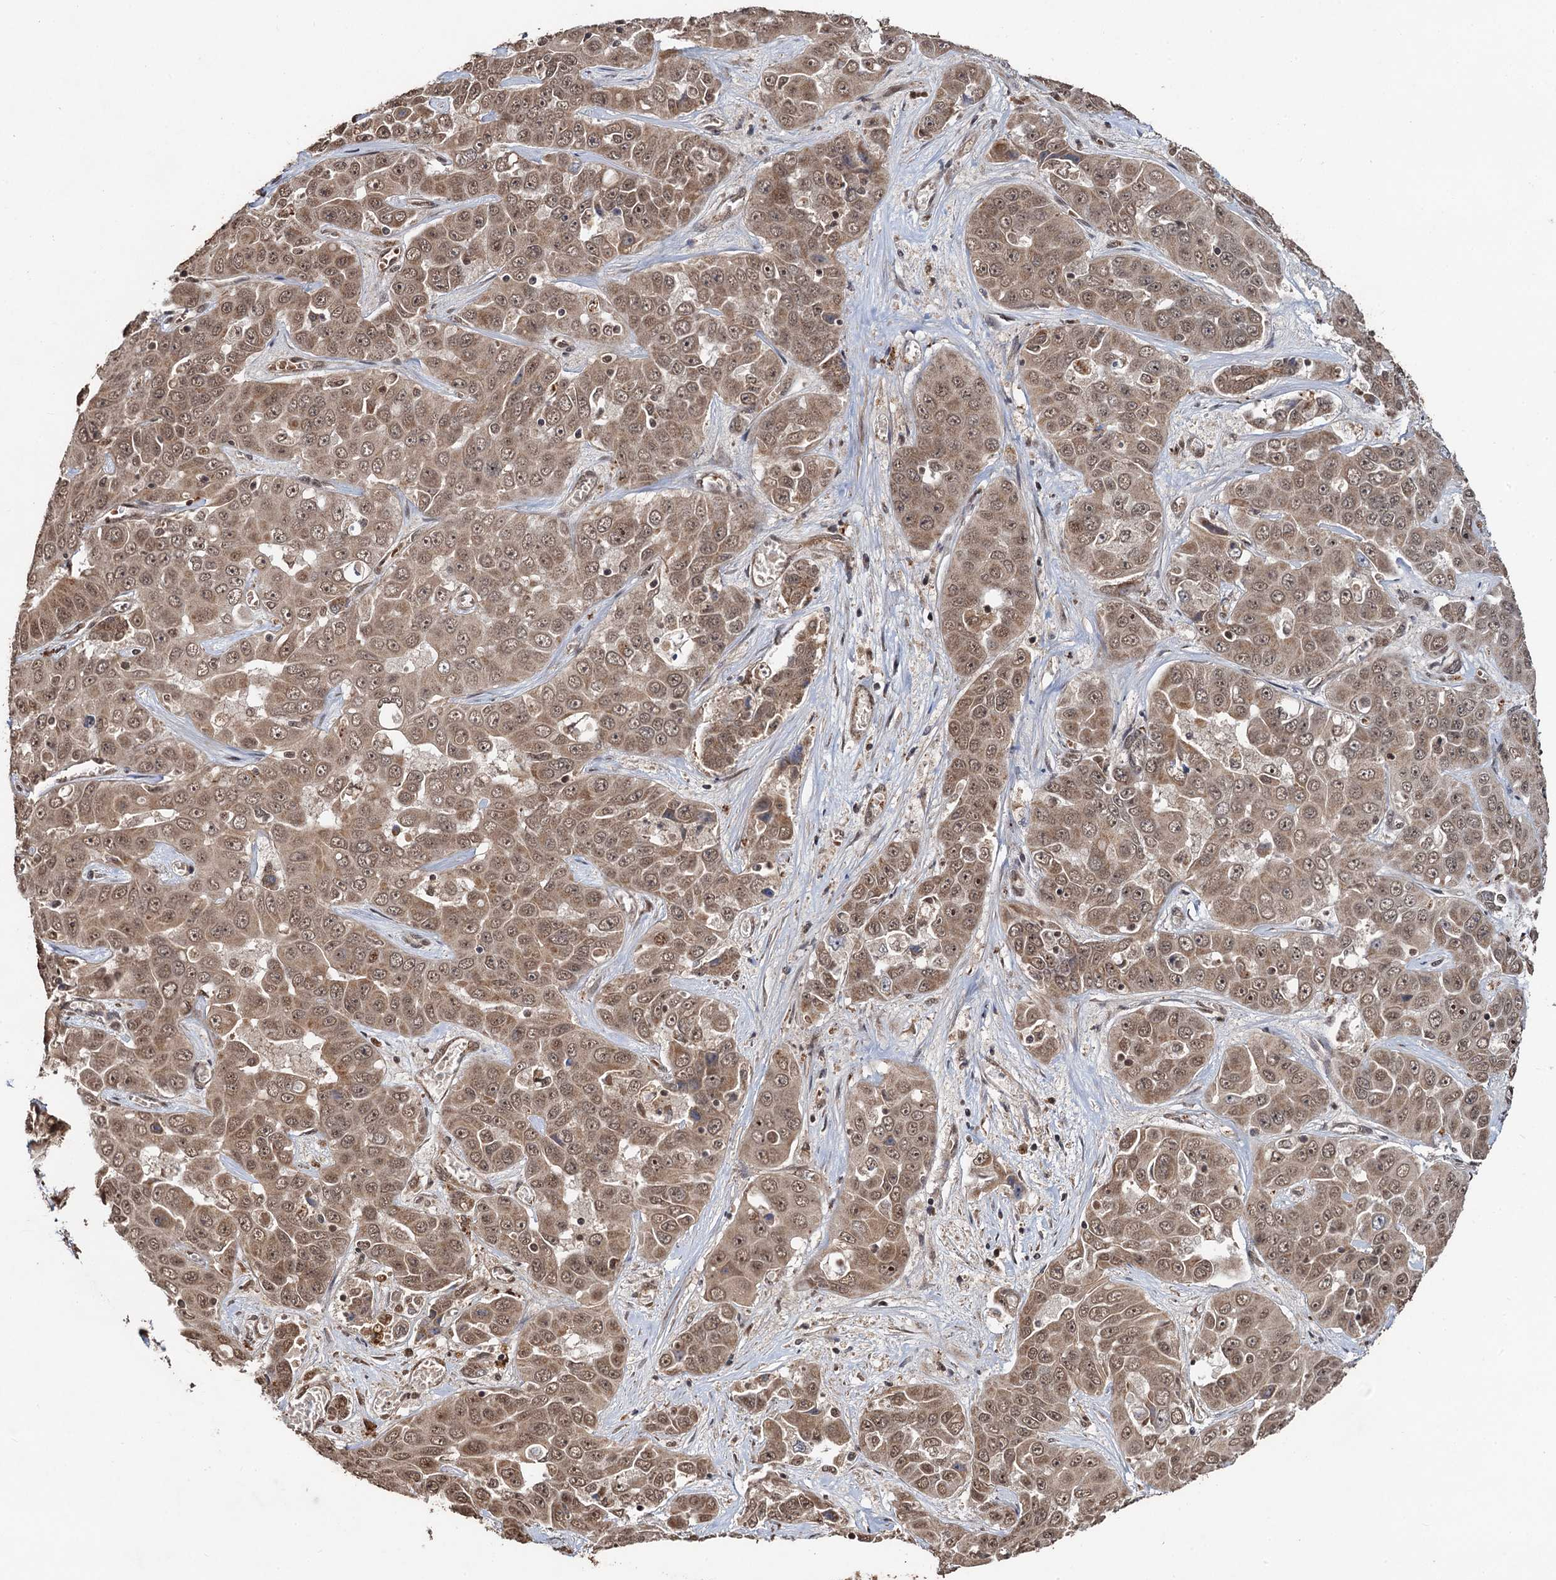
{"staining": {"intensity": "moderate", "quantity": ">75%", "location": "cytoplasmic/membranous,nuclear"}, "tissue": "liver cancer", "cell_type": "Tumor cells", "image_type": "cancer", "snomed": [{"axis": "morphology", "description": "Cholangiocarcinoma"}, {"axis": "topography", "description": "Liver"}], "caption": "Immunohistochemical staining of cholangiocarcinoma (liver) demonstrates moderate cytoplasmic/membranous and nuclear protein expression in about >75% of tumor cells. The staining was performed using DAB, with brown indicating positive protein expression. Nuclei are stained blue with hematoxylin.", "gene": "REP15", "patient": {"sex": "female", "age": 52}}